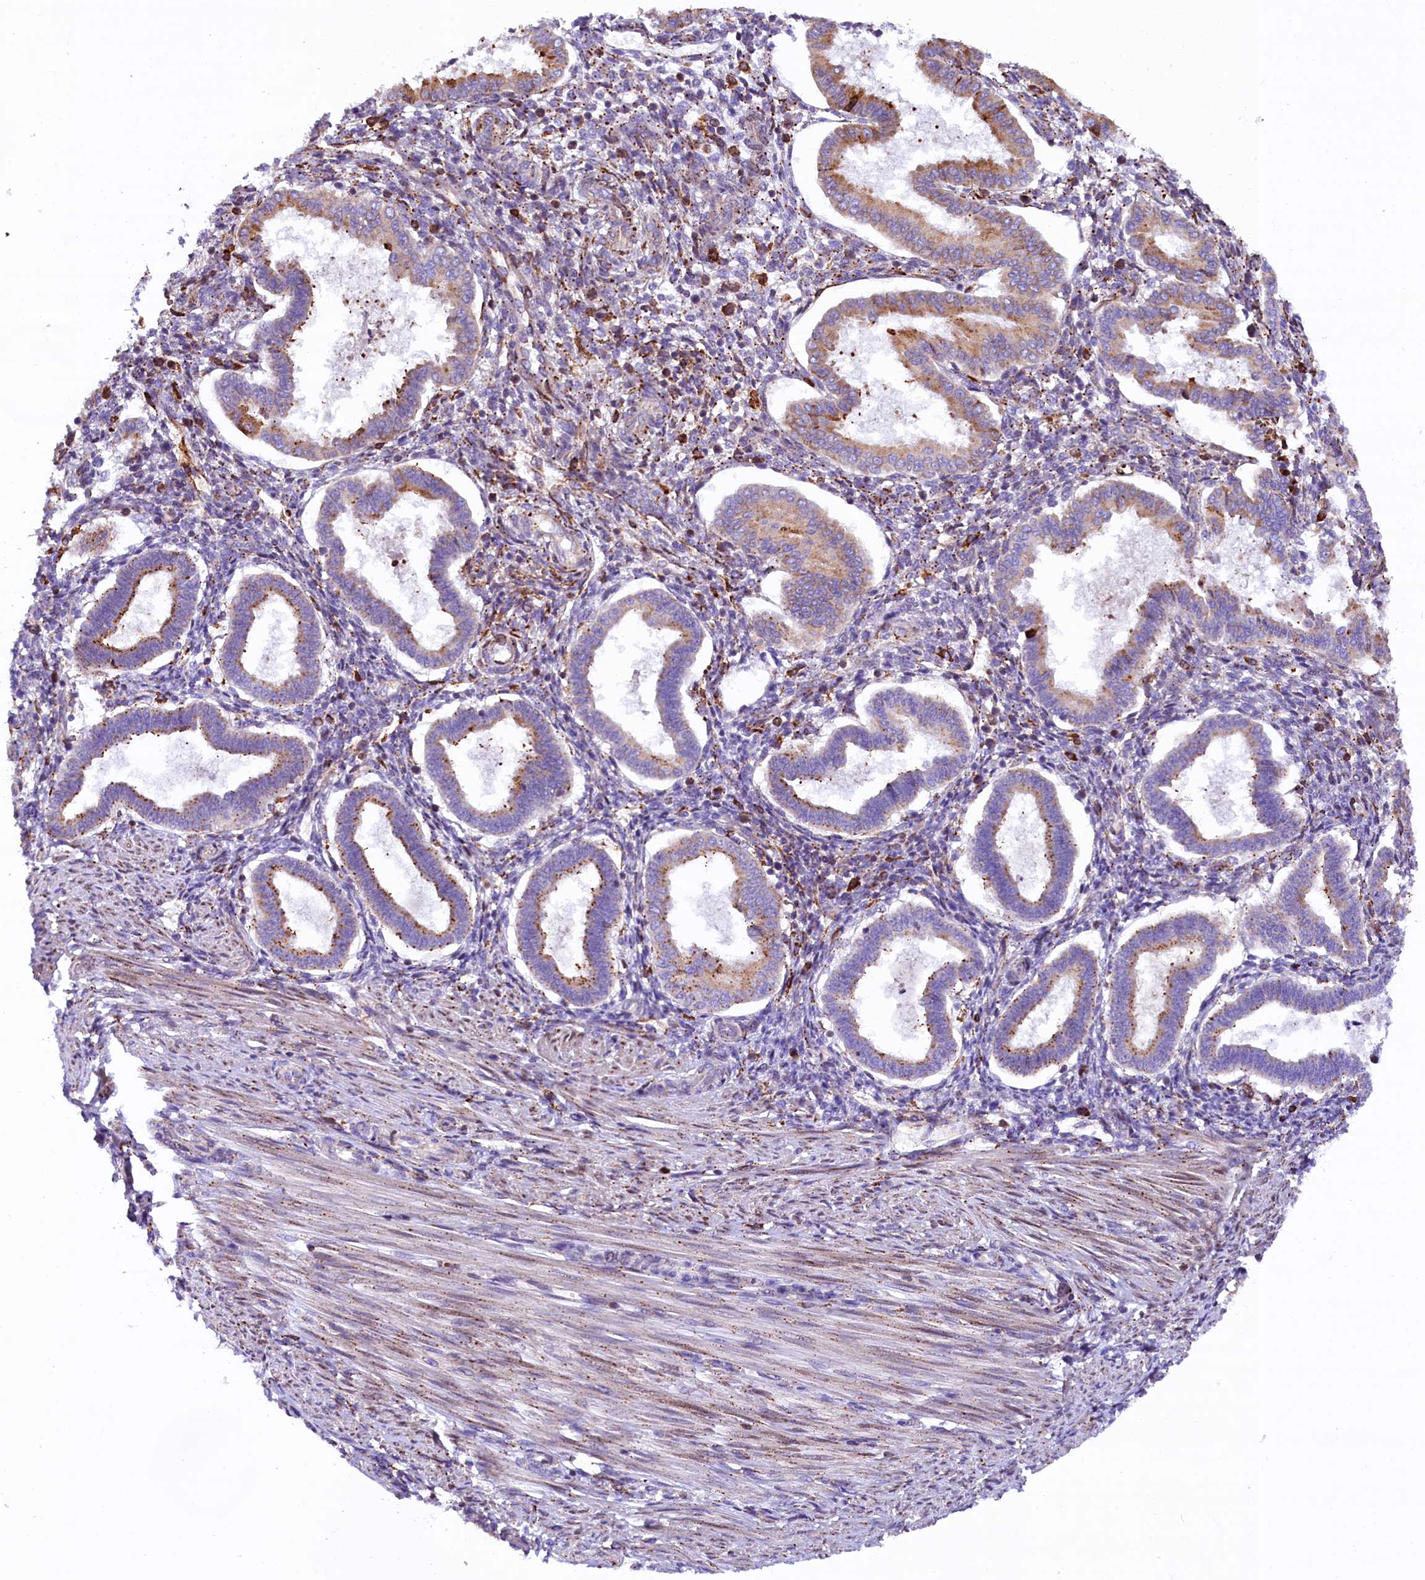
{"staining": {"intensity": "negative", "quantity": "none", "location": "none"}, "tissue": "endometrium", "cell_type": "Cells in endometrial stroma", "image_type": "normal", "snomed": [{"axis": "morphology", "description": "Normal tissue, NOS"}, {"axis": "topography", "description": "Endometrium"}], "caption": "Photomicrograph shows no significant protein staining in cells in endometrial stroma of benign endometrium. The staining is performed using DAB (3,3'-diaminobenzidine) brown chromogen with nuclei counter-stained in using hematoxylin.", "gene": "CMTR2", "patient": {"sex": "female", "age": 24}}